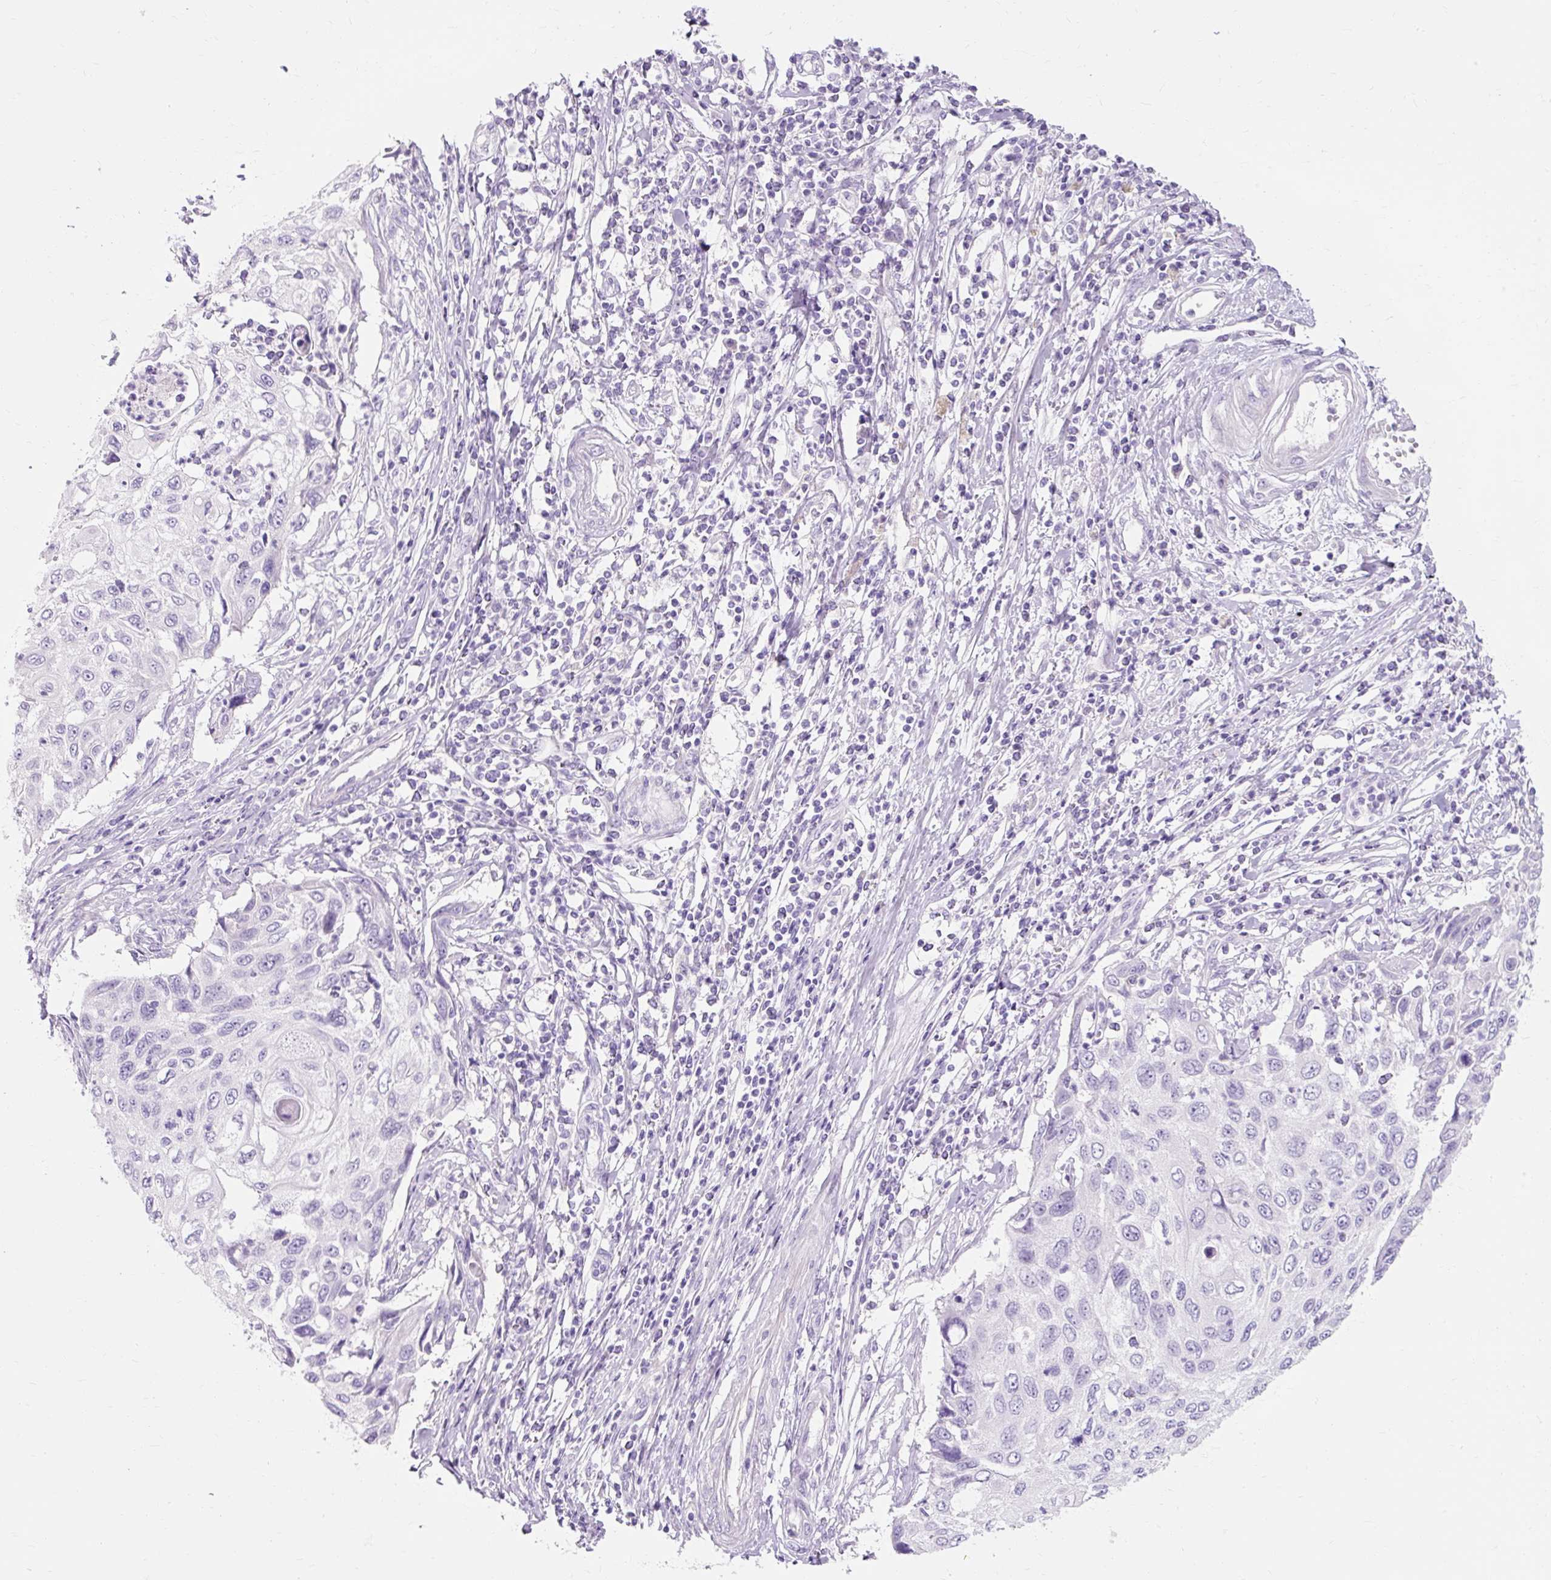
{"staining": {"intensity": "negative", "quantity": "none", "location": "none"}, "tissue": "cervical cancer", "cell_type": "Tumor cells", "image_type": "cancer", "snomed": [{"axis": "morphology", "description": "Squamous cell carcinoma, NOS"}, {"axis": "topography", "description": "Cervix"}], "caption": "This photomicrograph is of cervical squamous cell carcinoma stained with IHC to label a protein in brown with the nuclei are counter-stained blue. There is no expression in tumor cells.", "gene": "TMEM213", "patient": {"sex": "female", "age": 70}}